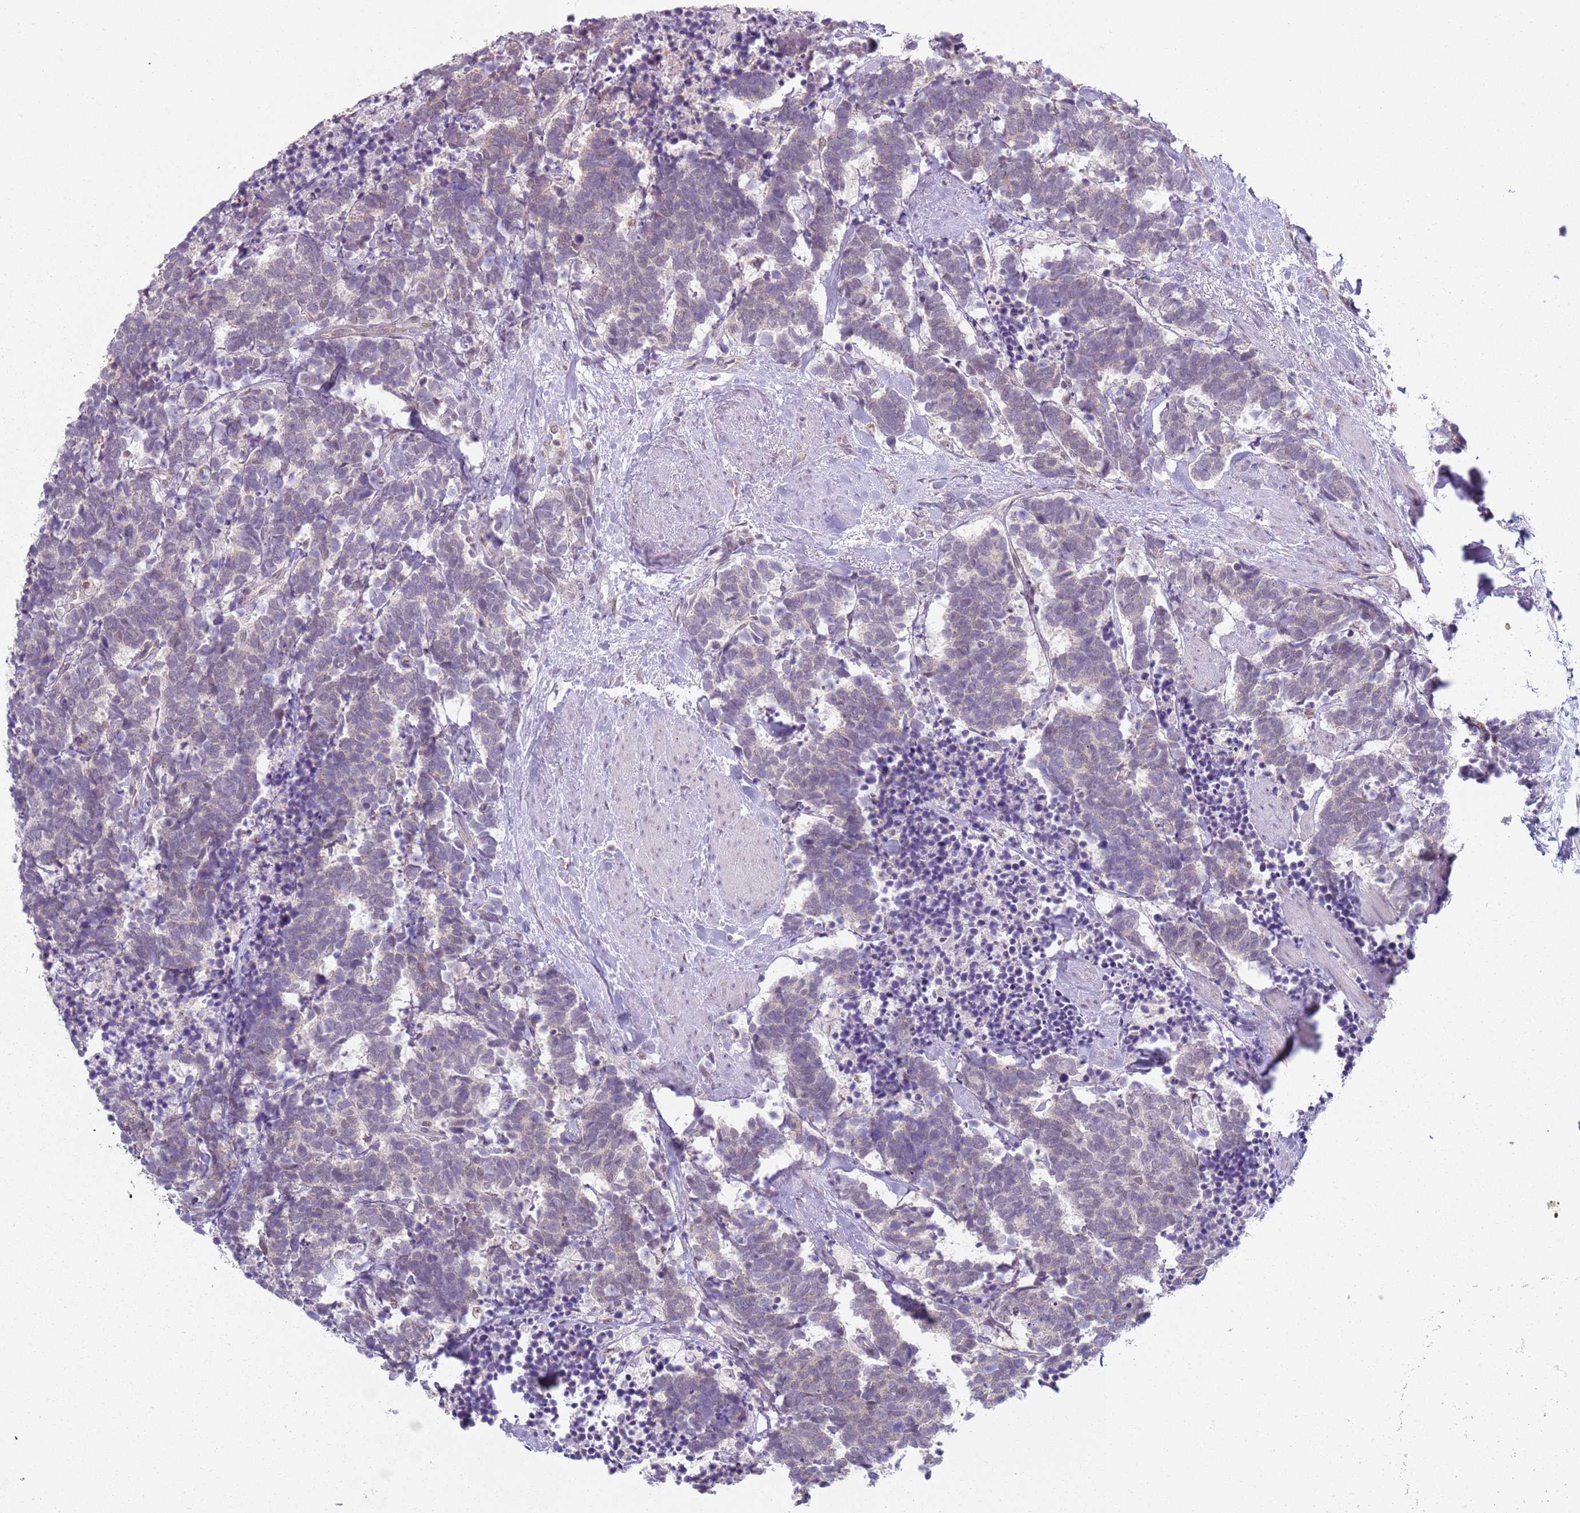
{"staining": {"intensity": "negative", "quantity": "none", "location": "none"}, "tissue": "carcinoid", "cell_type": "Tumor cells", "image_type": "cancer", "snomed": [{"axis": "morphology", "description": "Carcinoma, NOS"}, {"axis": "morphology", "description": "Carcinoid, malignant, NOS"}, {"axis": "topography", "description": "Prostate"}], "caption": "High magnification brightfield microscopy of malignant carcinoid stained with DAB (3,3'-diaminobenzidine) (brown) and counterstained with hematoxylin (blue): tumor cells show no significant expression.", "gene": "SMARCAL1", "patient": {"sex": "male", "age": 57}}